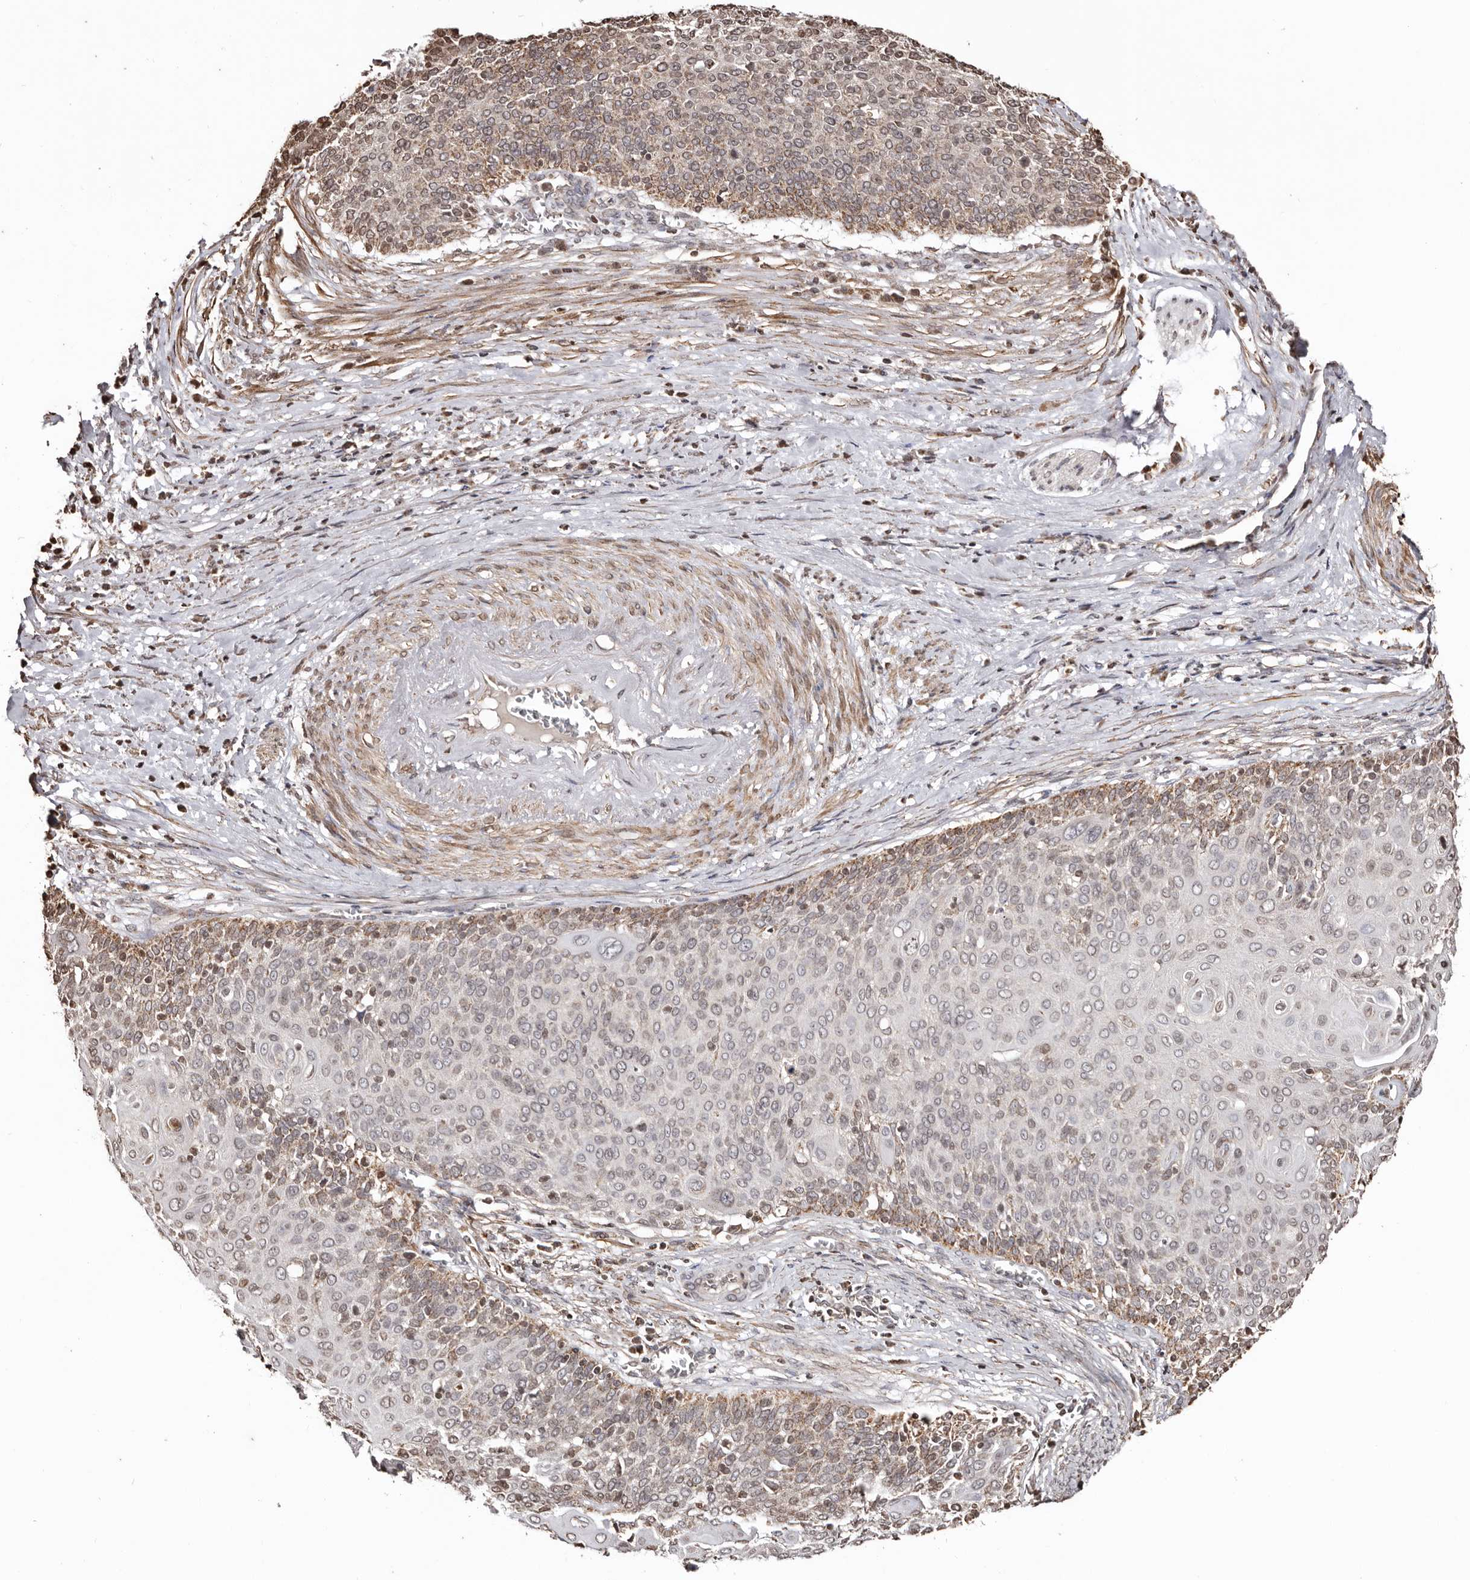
{"staining": {"intensity": "moderate", "quantity": "25%-75%", "location": "cytoplasmic/membranous"}, "tissue": "cervical cancer", "cell_type": "Tumor cells", "image_type": "cancer", "snomed": [{"axis": "morphology", "description": "Squamous cell carcinoma, NOS"}, {"axis": "topography", "description": "Cervix"}], "caption": "This micrograph shows immunohistochemistry staining of human cervical squamous cell carcinoma, with medium moderate cytoplasmic/membranous expression in approximately 25%-75% of tumor cells.", "gene": "CCDC190", "patient": {"sex": "female", "age": 39}}